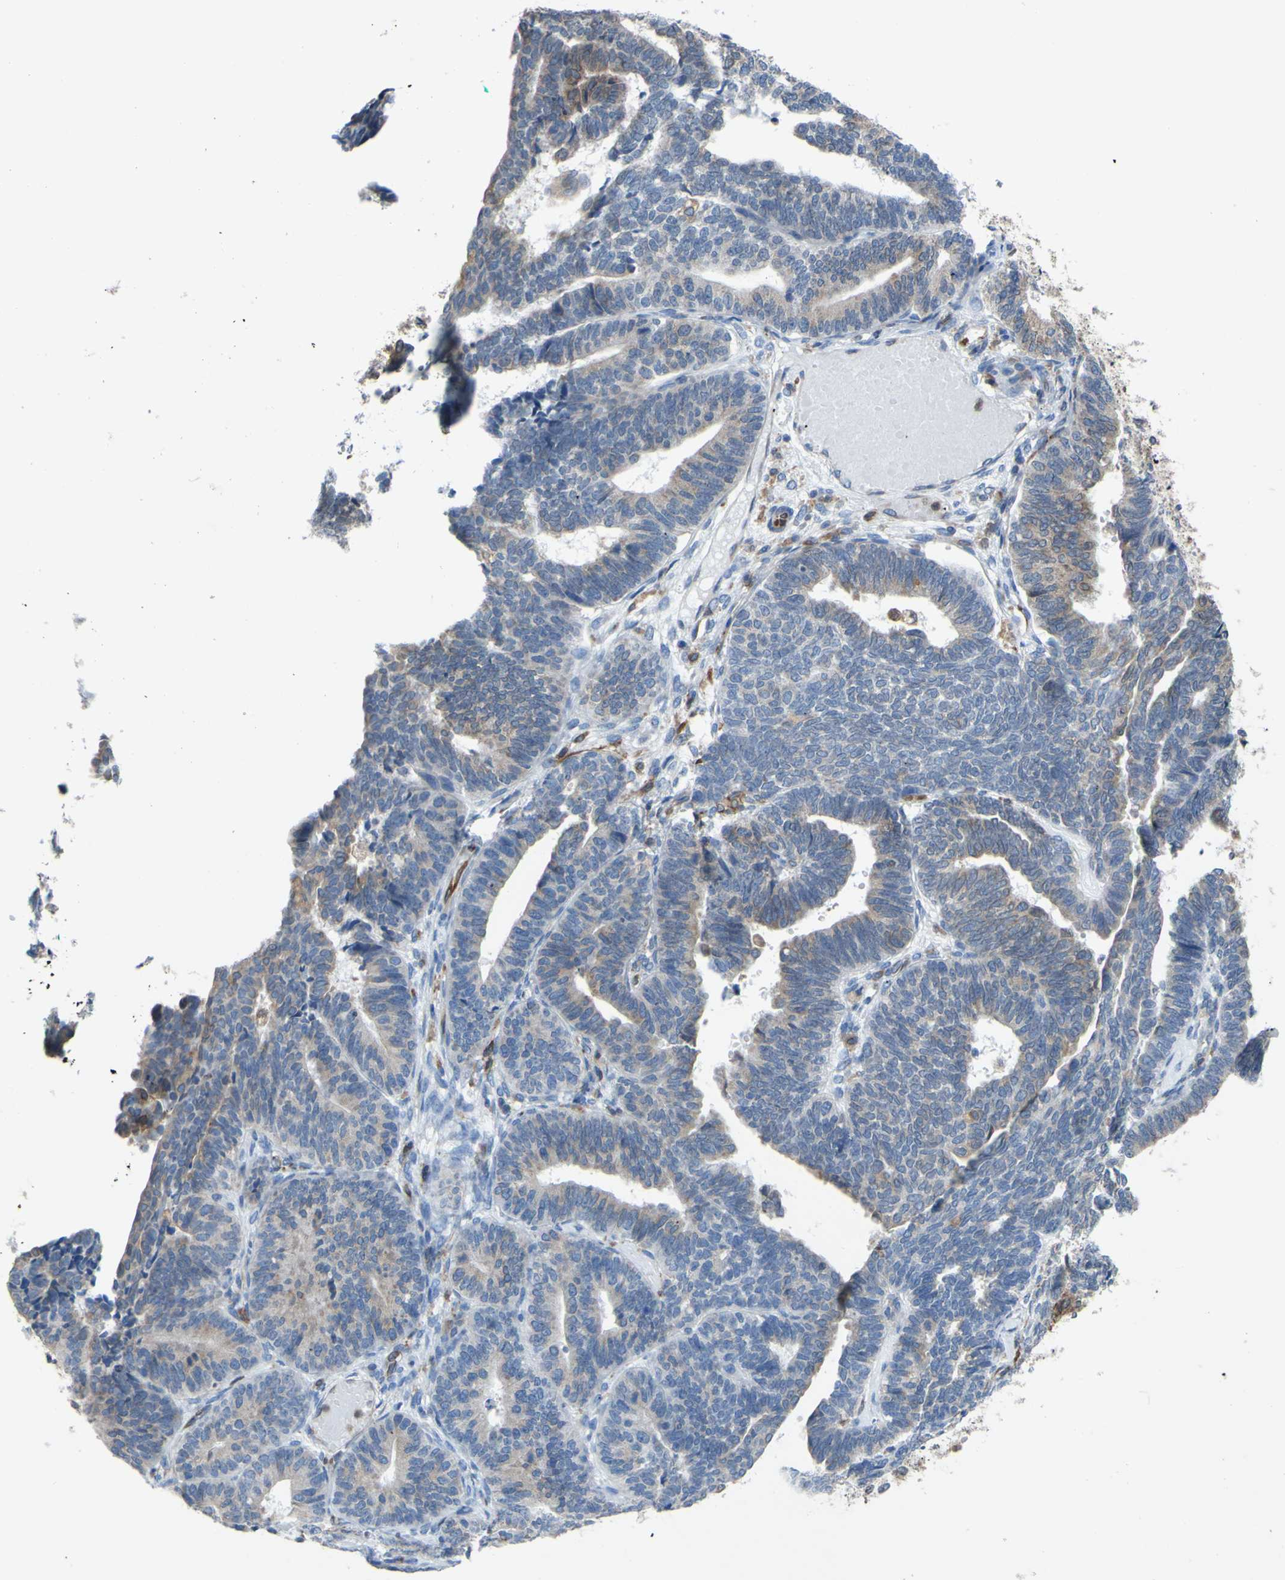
{"staining": {"intensity": "weak", "quantity": "<25%", "location": "cytoplasmic/membranous"}, "tissue": "endometrial cancer", "cell_type": "Tumor cells", "image_type": "cancer", "snomed": [{"axis": "morphology", "description": "Adenocarcinoma, NOS"}, {"axis": "topography", "description": "Endometrium"}], "caption": "The histopathology image shows no staining of tumor cells in adenocarcinoma (endometrial).", "gene": "MGST2", "patient": {"sex": "female", "age": 70}}